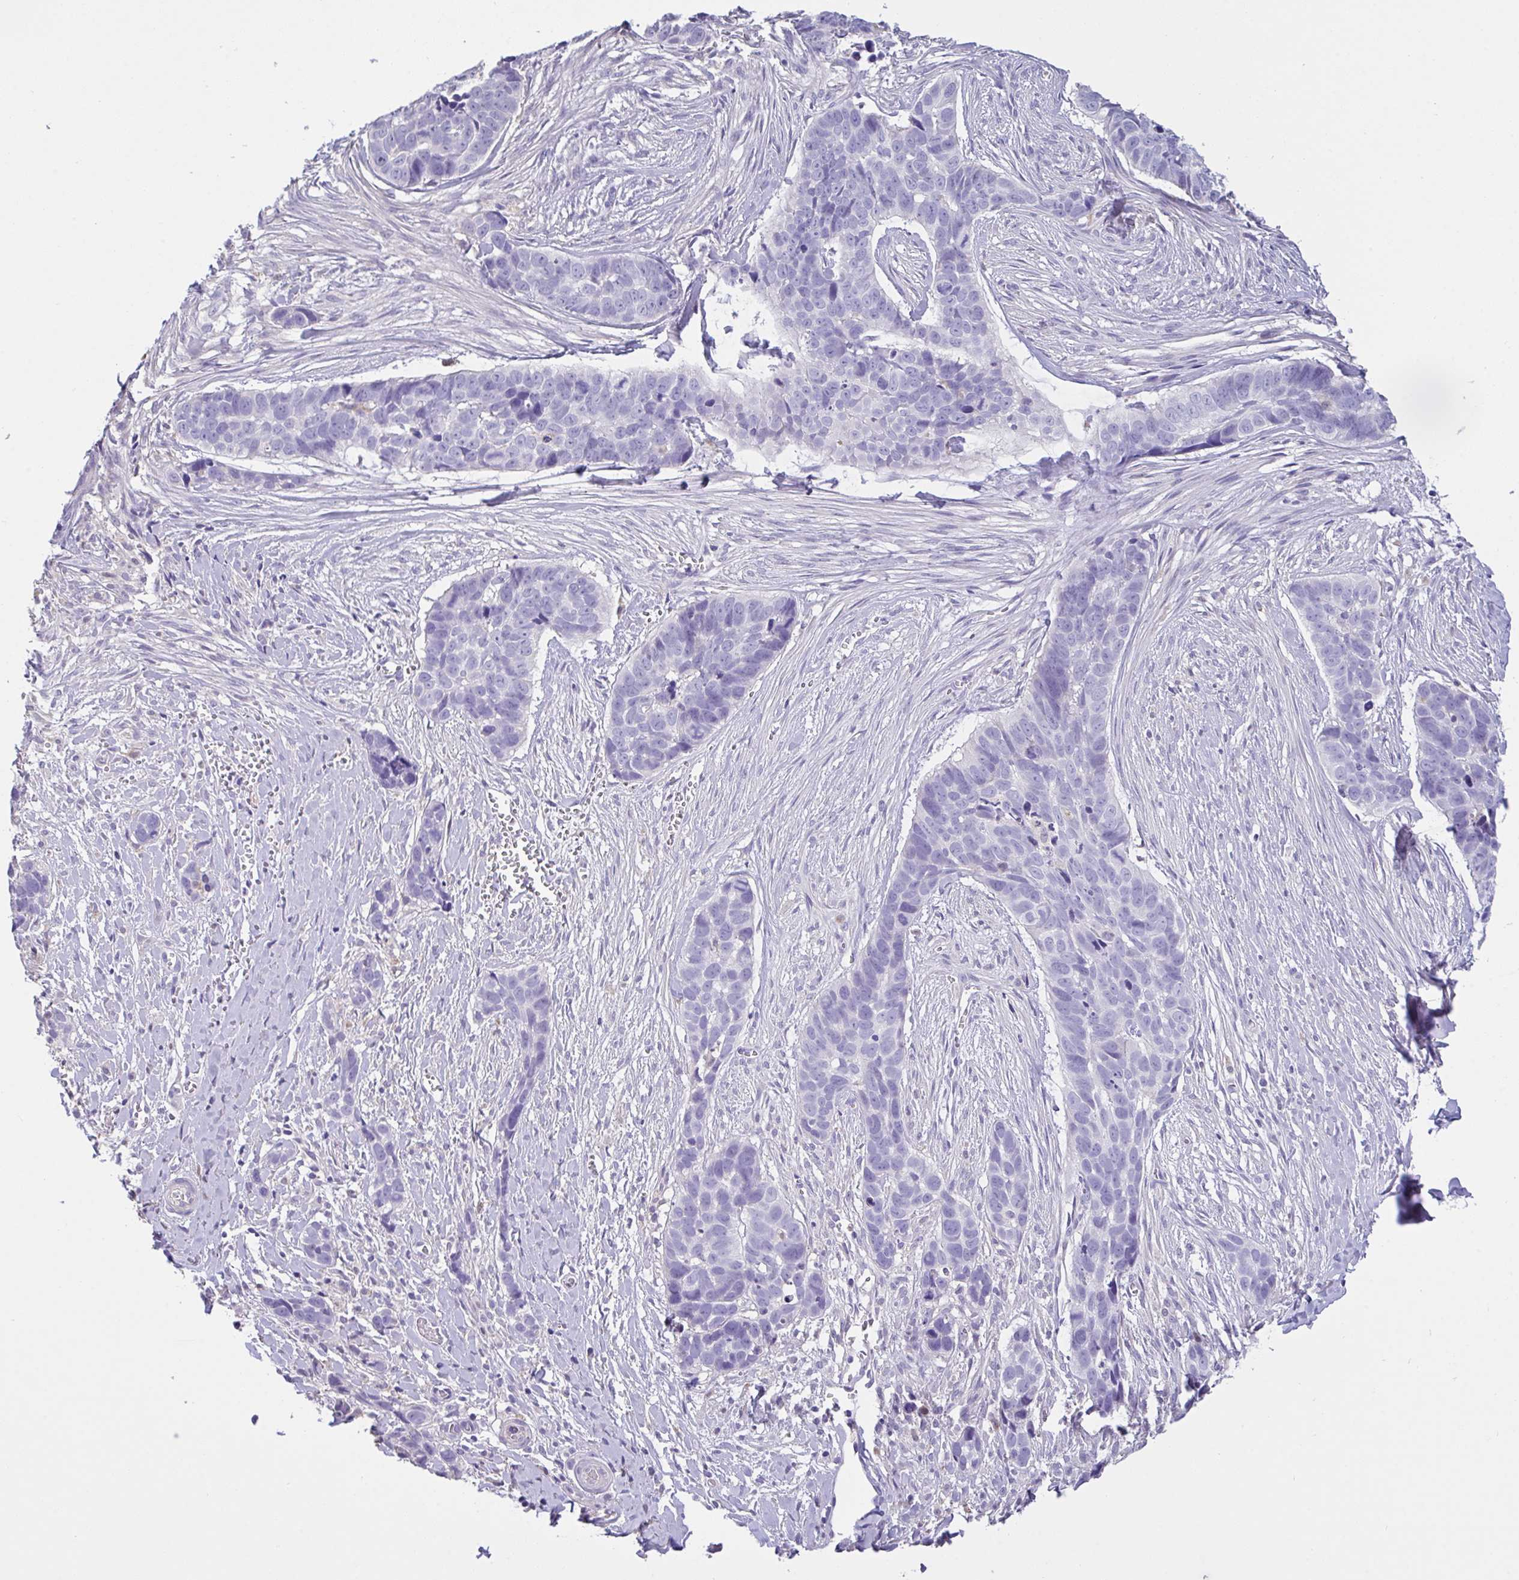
{"staining": {"intensity": "negative", "quantity": "none", "location": "none"}, "tissue": "skin cancer", "cell_type": "Tumor cells", "image_type": "cancer", "snomed": [{"axis": "morphology", "description": "Basal cell carcinoma"}, {"axis": "topography", "description": "Skin"}], "caption": "Image shows no significant protein positivity in tumor cells of skin cancer (basal cell carcinoma). (DAB (3,3'-diaminobenzidine) immunohistochemistry with hematoxylin counter stain).", "gene": "CA10", "patient": {"sex": "female", "age": 82}}